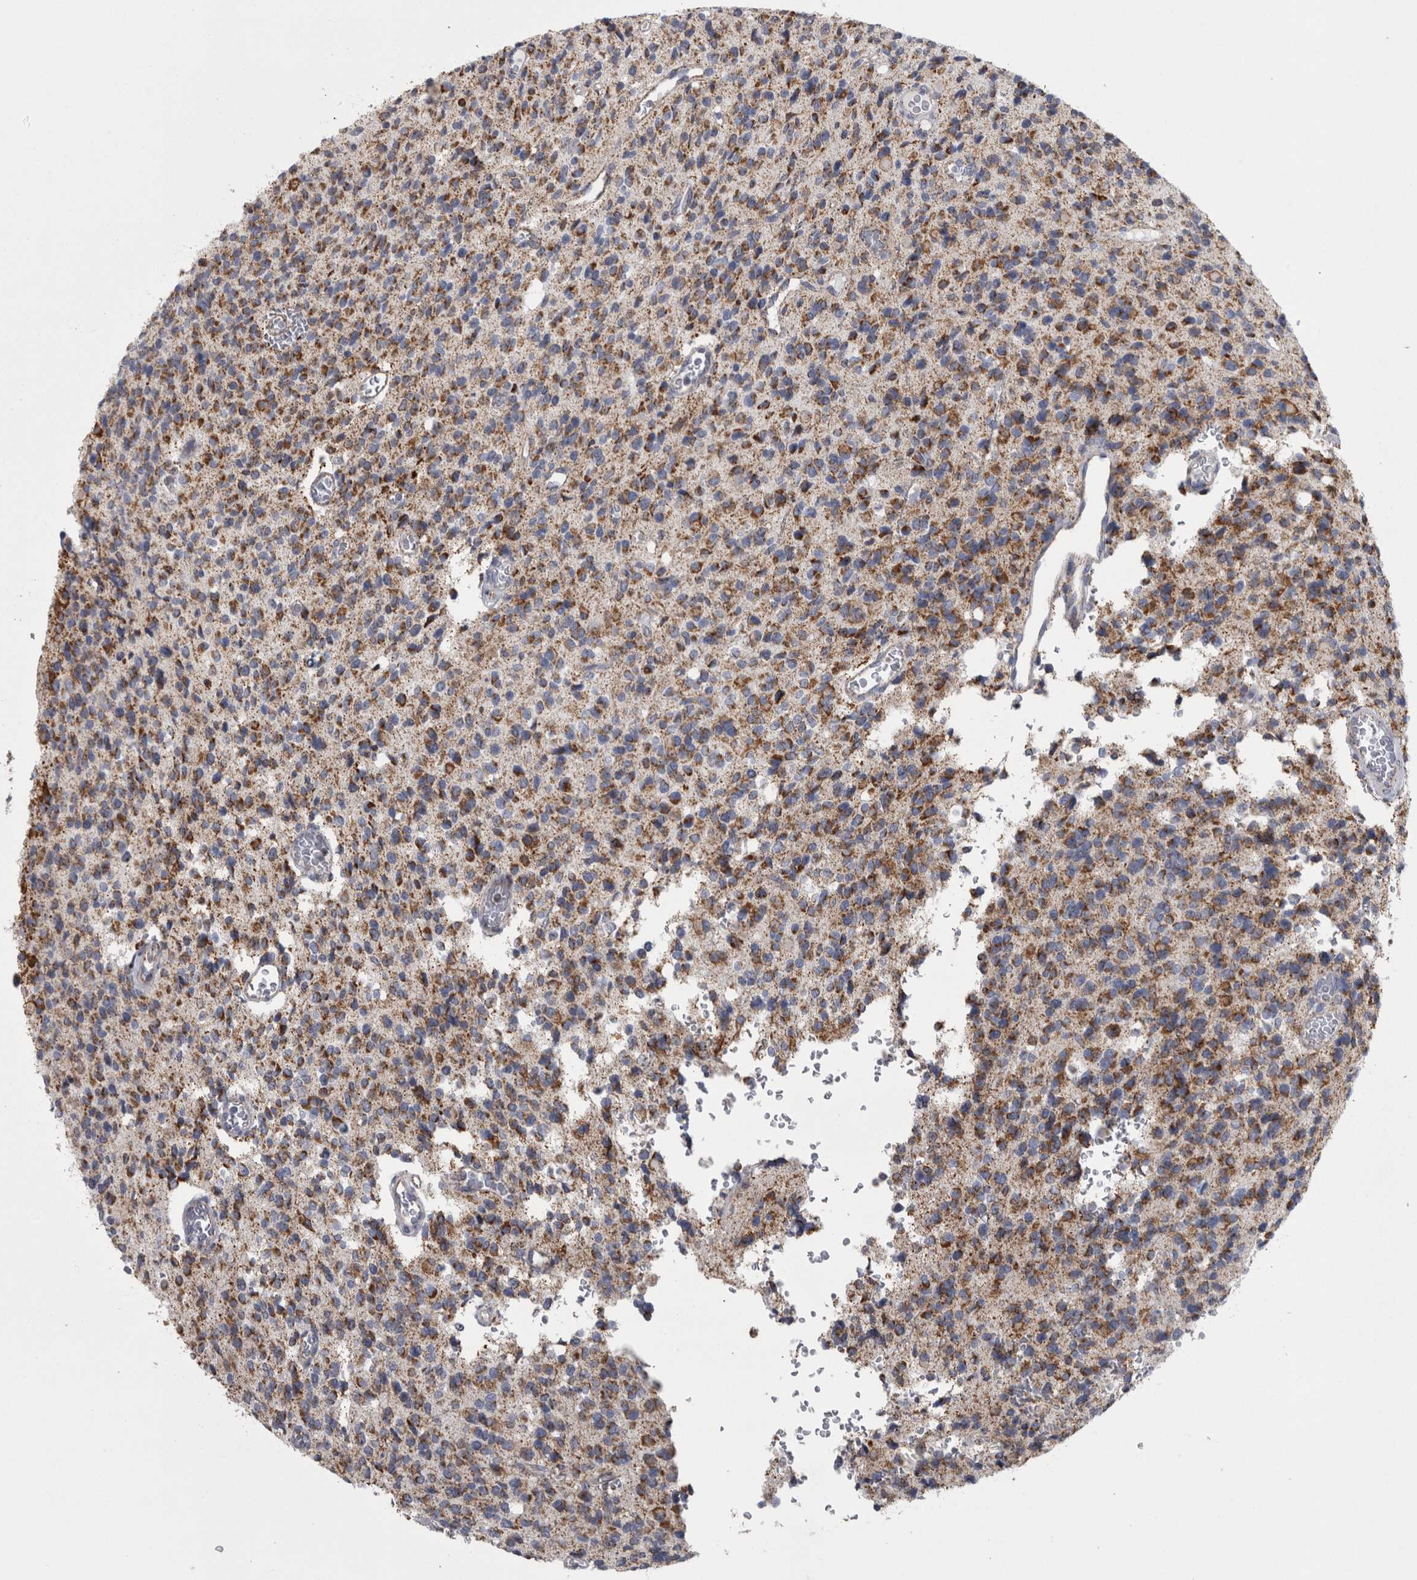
{"staining": {"intensity": "moderate", "quantity": ">75%", "location": "cytoplasmic/membranous"}, "tissue": "glioma", "cell_type": "Tumor cells", "image_type": "cancer", "snomed": [{"axis": "morphology", "description": "Glioma, malignant, High grade"}, {"axis": "topography", "description": "Brain"}], "caption": "Human glioma stained with a brown dye displays moderate cytoplasmic/membranous positive positivity in about >75% of tumor cells.", "gene": "DBT", "patient": {"sex": "male", "age": 34}}